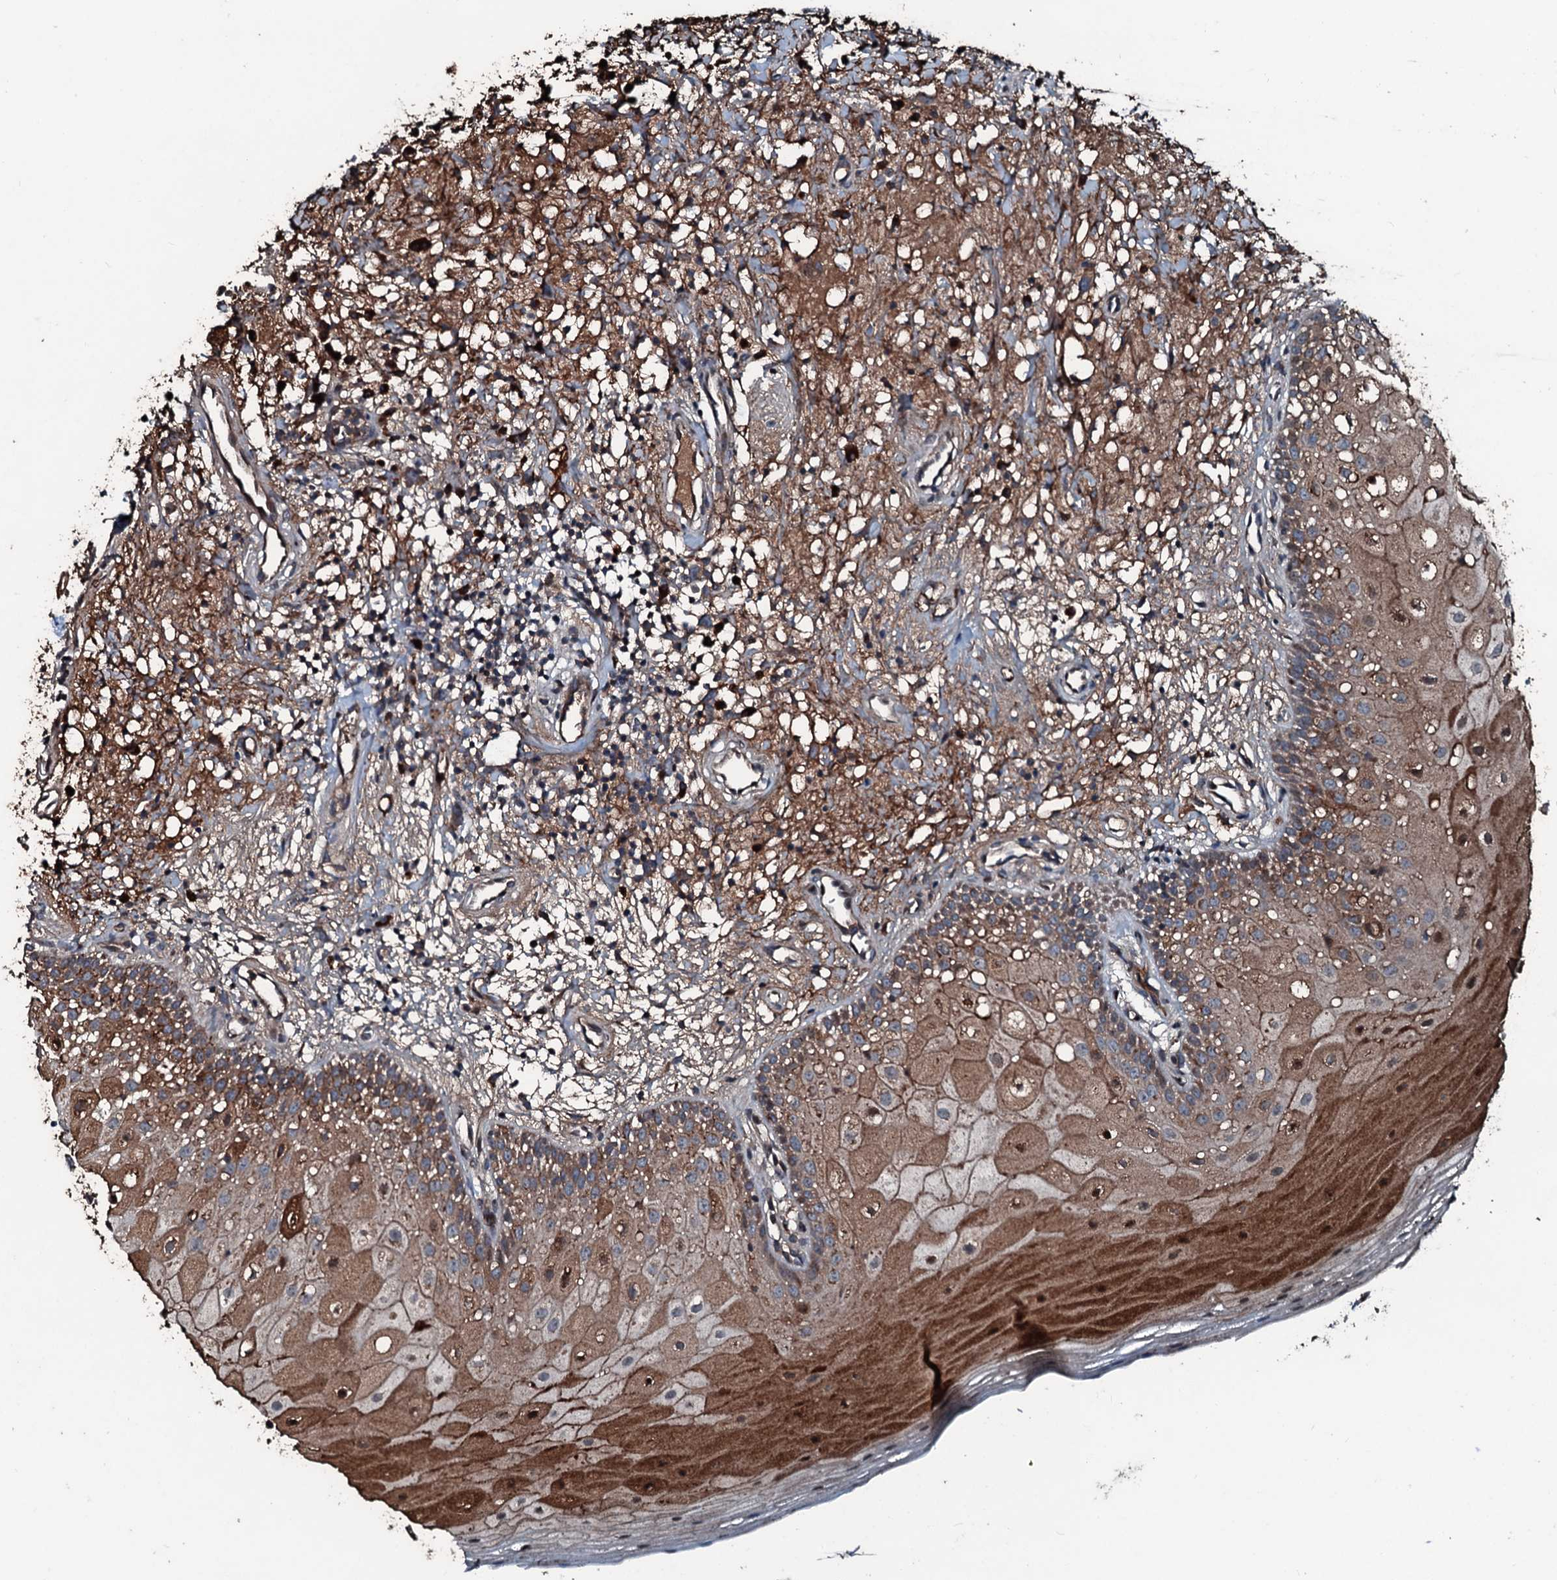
{"staining": {"intensity": "strong", "quantity": "25%-75%", "location": "cytoplasmic/membranous,nuclear"}, "tissue": "oral mucosa", "cell_type": "Squamous epithelial cells", "image_type": "normal", "snomed": [{"axis": "morphology", "description": "Normal tissue, NOS"}, {"axis": "topography", "description": "Oral tissue"}], "caption": "Strong cytoplasmic/membranous,nuclear positivity for a protein is present in about 25%-75% of squamous epithelial cells of unremarkable oral mucosa using immunohistochemistry.", "gene": "AARS1", "patient": {"sex": "male", "age": 74}}